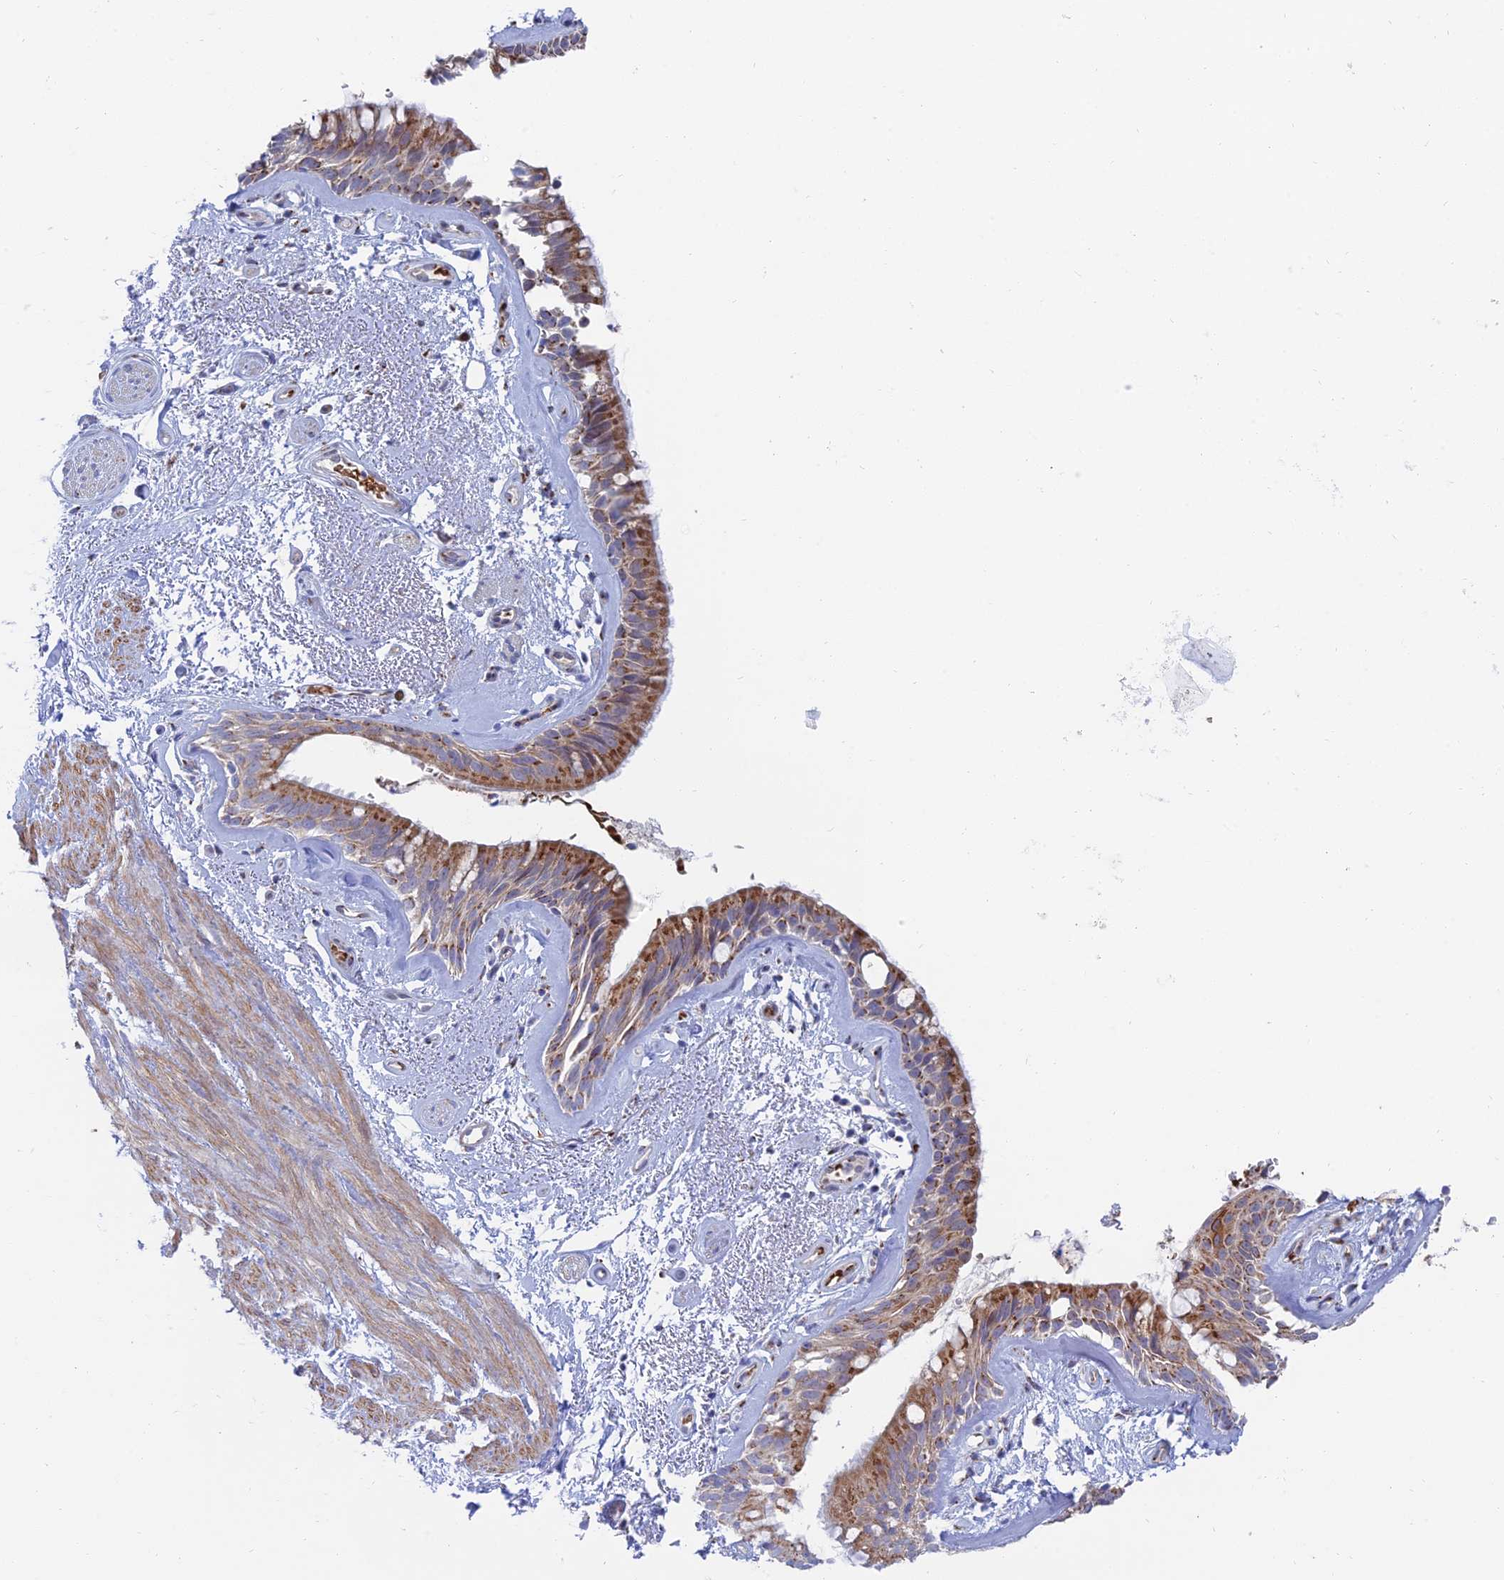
{"staining": {"intensity": "moderate", "quantity": ">75%", "location": "cytoplasmic/membranous"}, "tissue": "bronchus", "cell_type": "Respiratory epithelial cells", "image_type": "normal", "snomed": [{"axis": "morphology", "description": "Normal tissue, NOS"}, {"axis": "topography", "description": "Cartilage tissue"}, {"axis": "topography", "description": "Bronchus"}], "caption": "Protein staining by immunohistochemistry (IHC) demonstrates moderate cytoplasmic/membranous expression in about >75% of respiratory epithelial cells in normal bronchus.", "gene": "ENSG00000267561", "patient": {"sex": "female", "age": 66}}